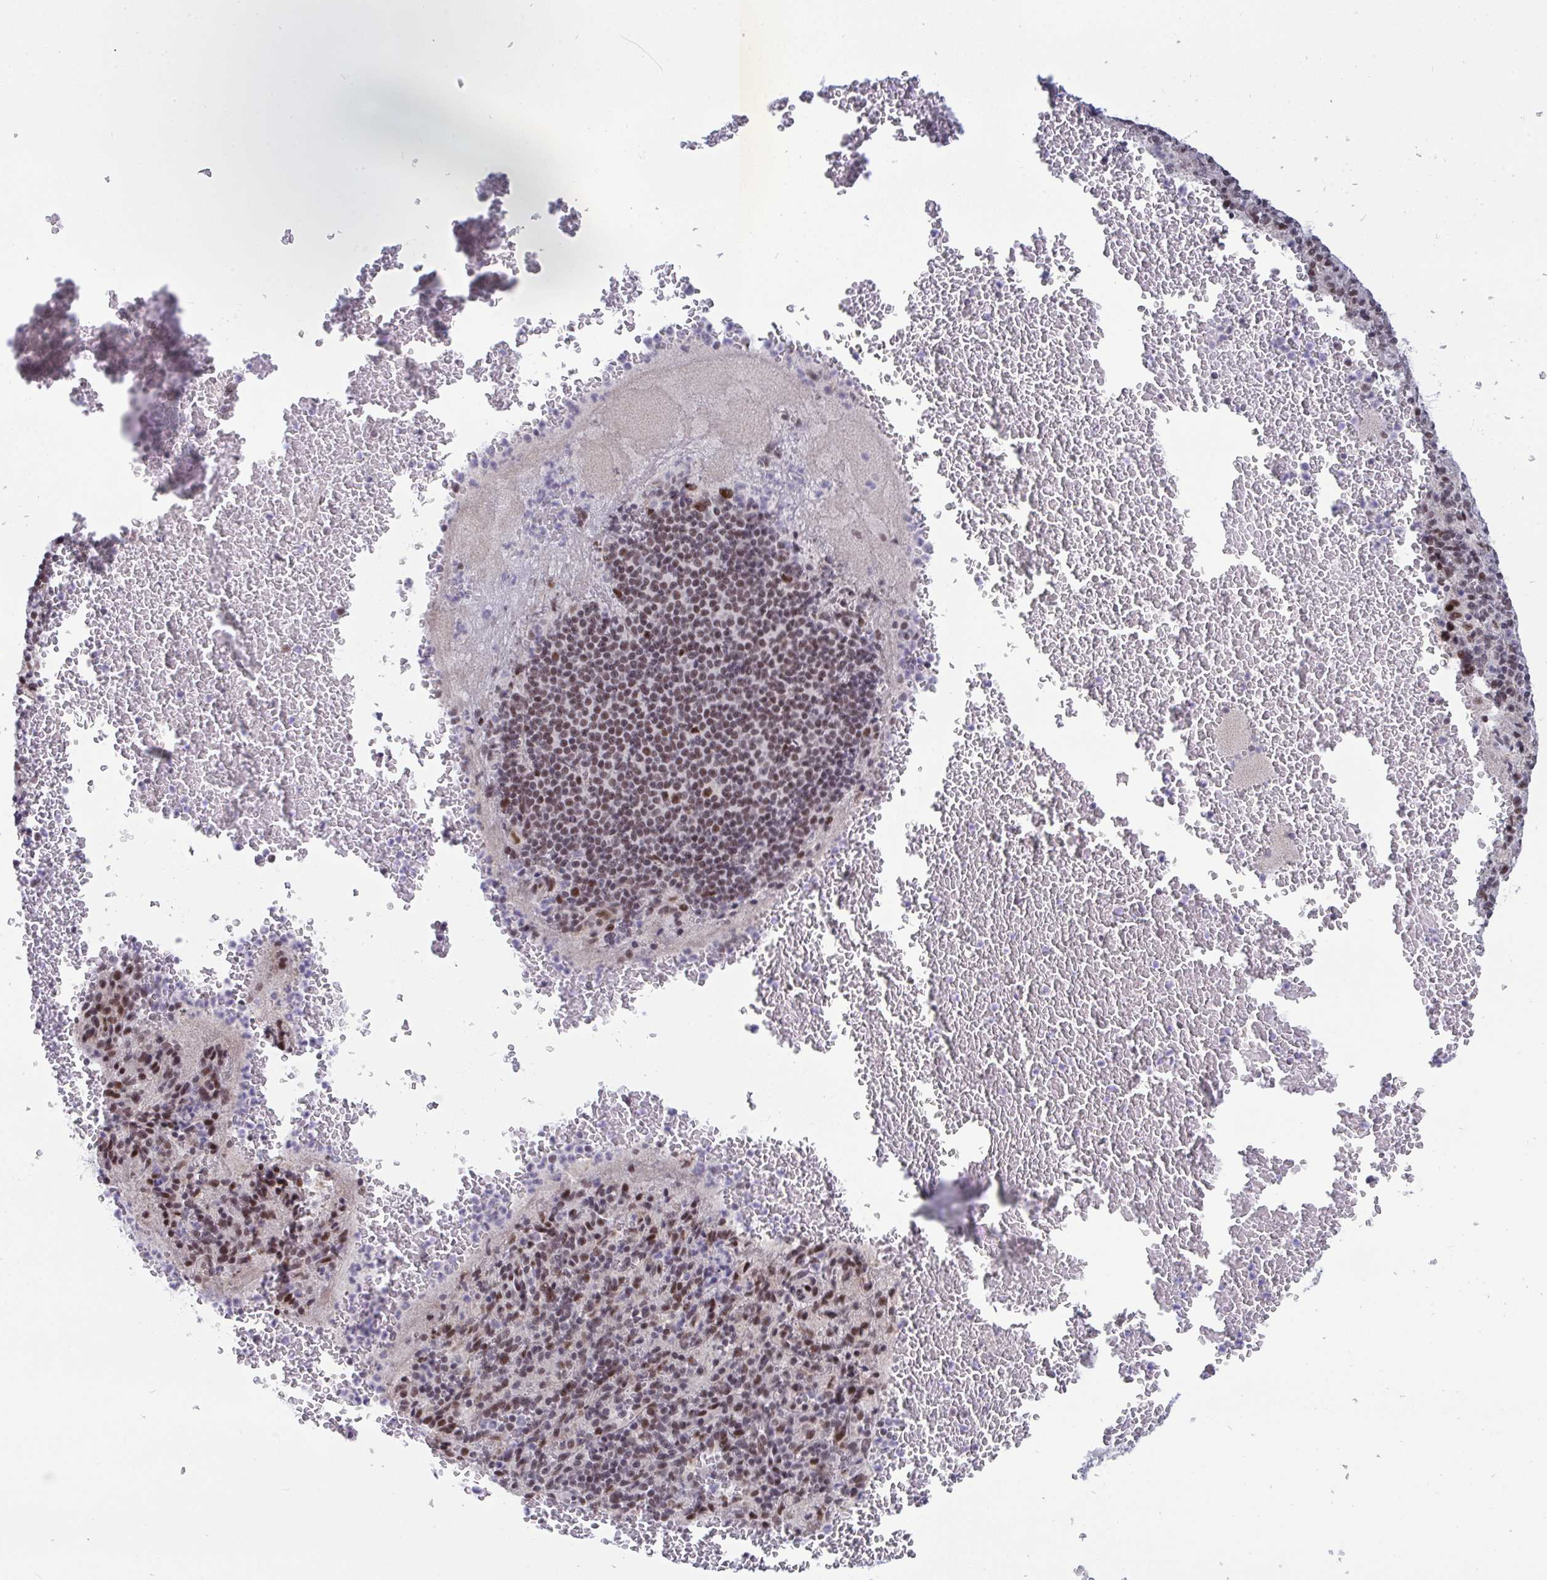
{"staining": {"intensity": "moderate", "quantity": "25%-75%", "location": "nuclear"}, "tissue": "spleen", "cell_type": "Cells in red pulp", "image_type": "normal", "snomed": [{"axis": "morphology", "description": "Normal tissue, NOS"}, {"axis": "topography", "description": "Spleen"}], "caption": "High-magnification brightfield microscopy of normal spleen stained with DAB (brown) and counterstained with hematoxylin (blue). cells in red pulp exhibit moderate nuclear staining is appreciated in approximately25%-75% of cells.", "gene": "WBP11", "patient": {"sex": "female", "age": 74}}